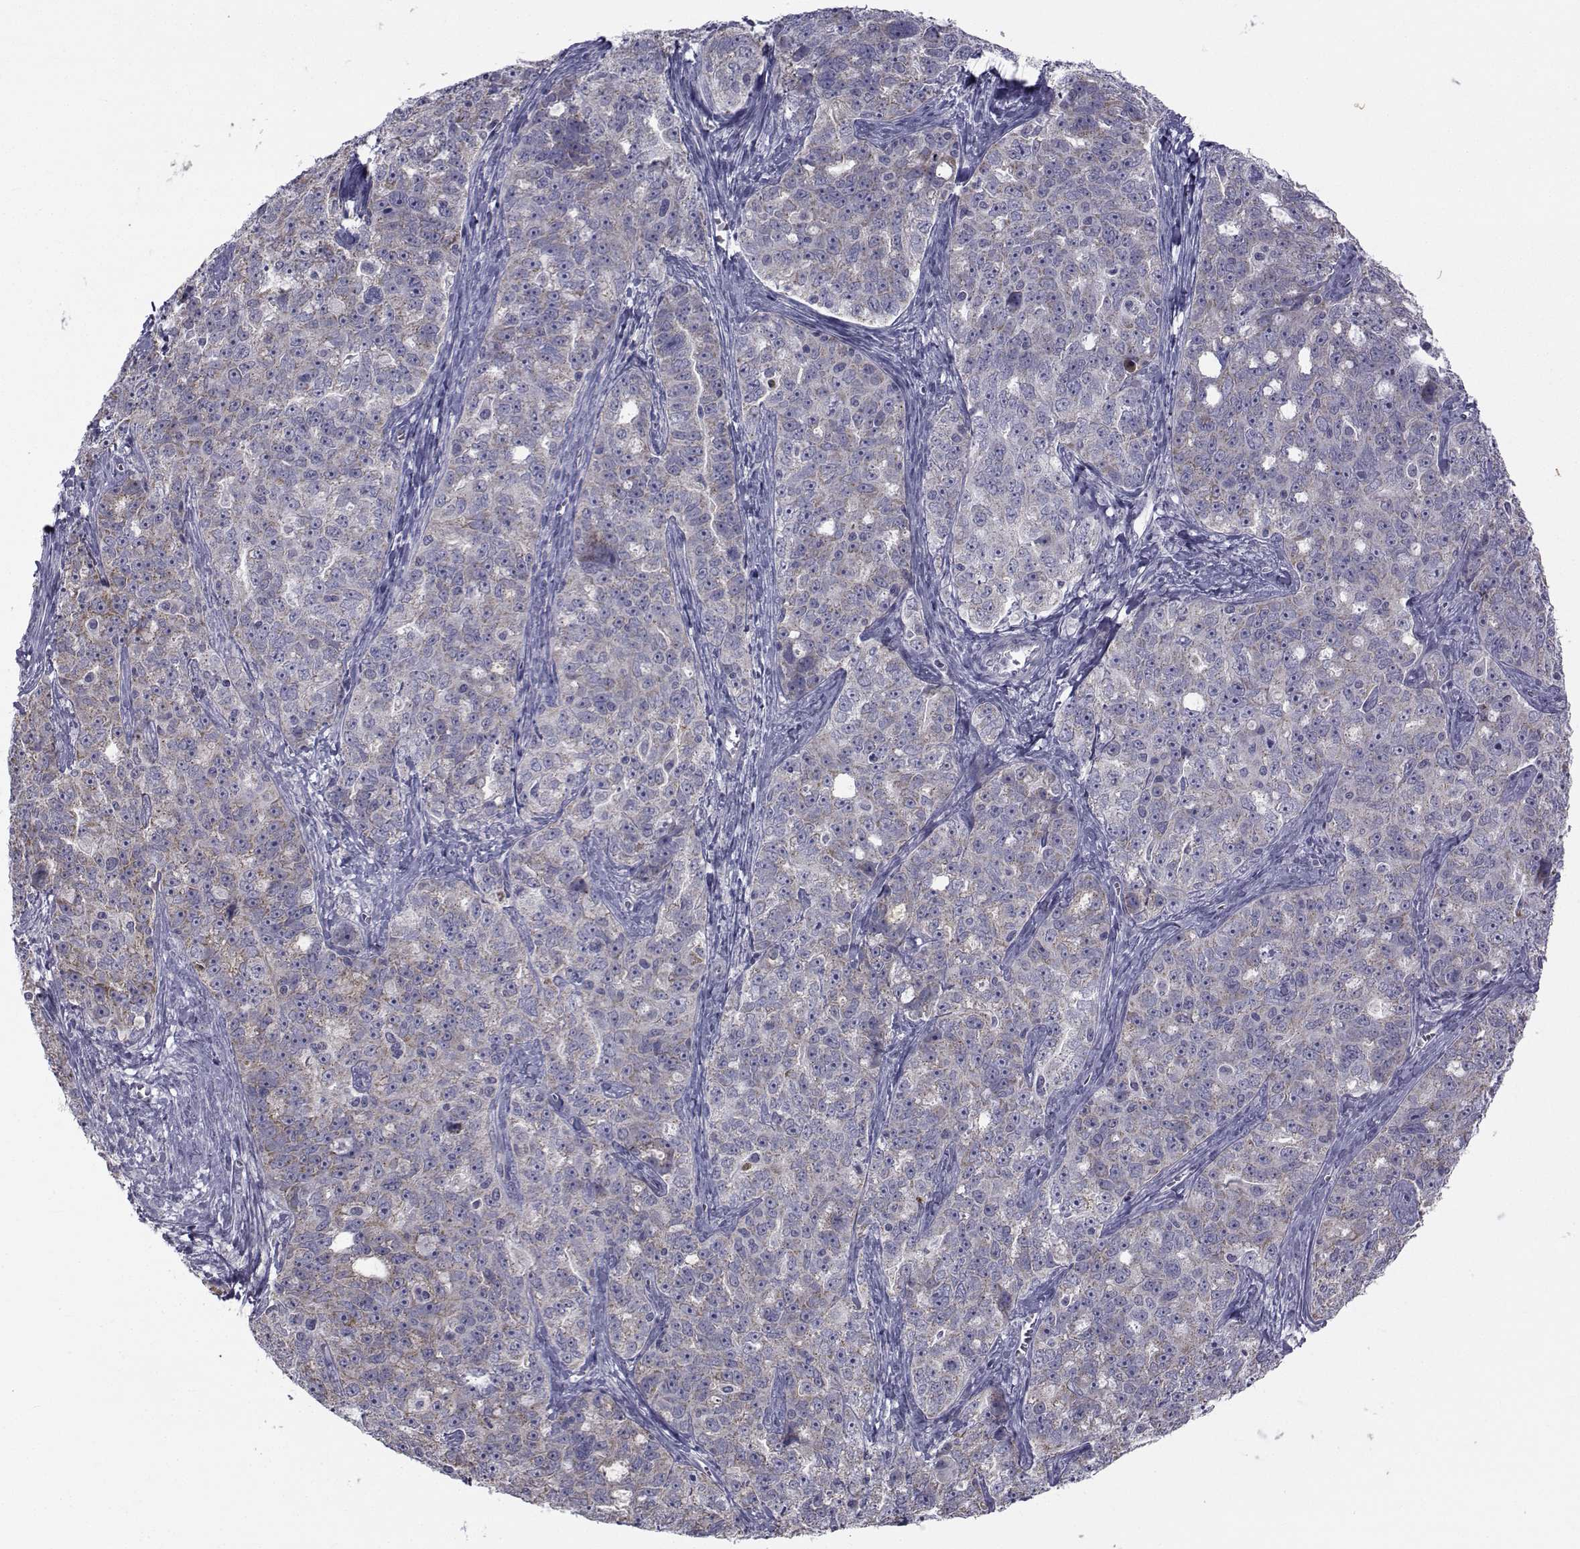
{"staining": {"intensity": "negative", "quantity": "none", "location": "none"}, "tissue": "ovarian cancer", "cell_type": "Tumor cells", "image_type": "cancer", "snomed": [{"axis": "morphology", "description": "Cystadenocarcinoma, serous, NOS"}, {"axis": "topography", "description": "Ovary"}], "caption": "A high-resolution histopathology image shows immunohistochemistry (IHC) staining of ovarian serous cystadenocarcinoma, which reveals no significant expression in tumor cells.", "gene": "ANGPT1", "patient": {"sex": "female", "age": 51}}